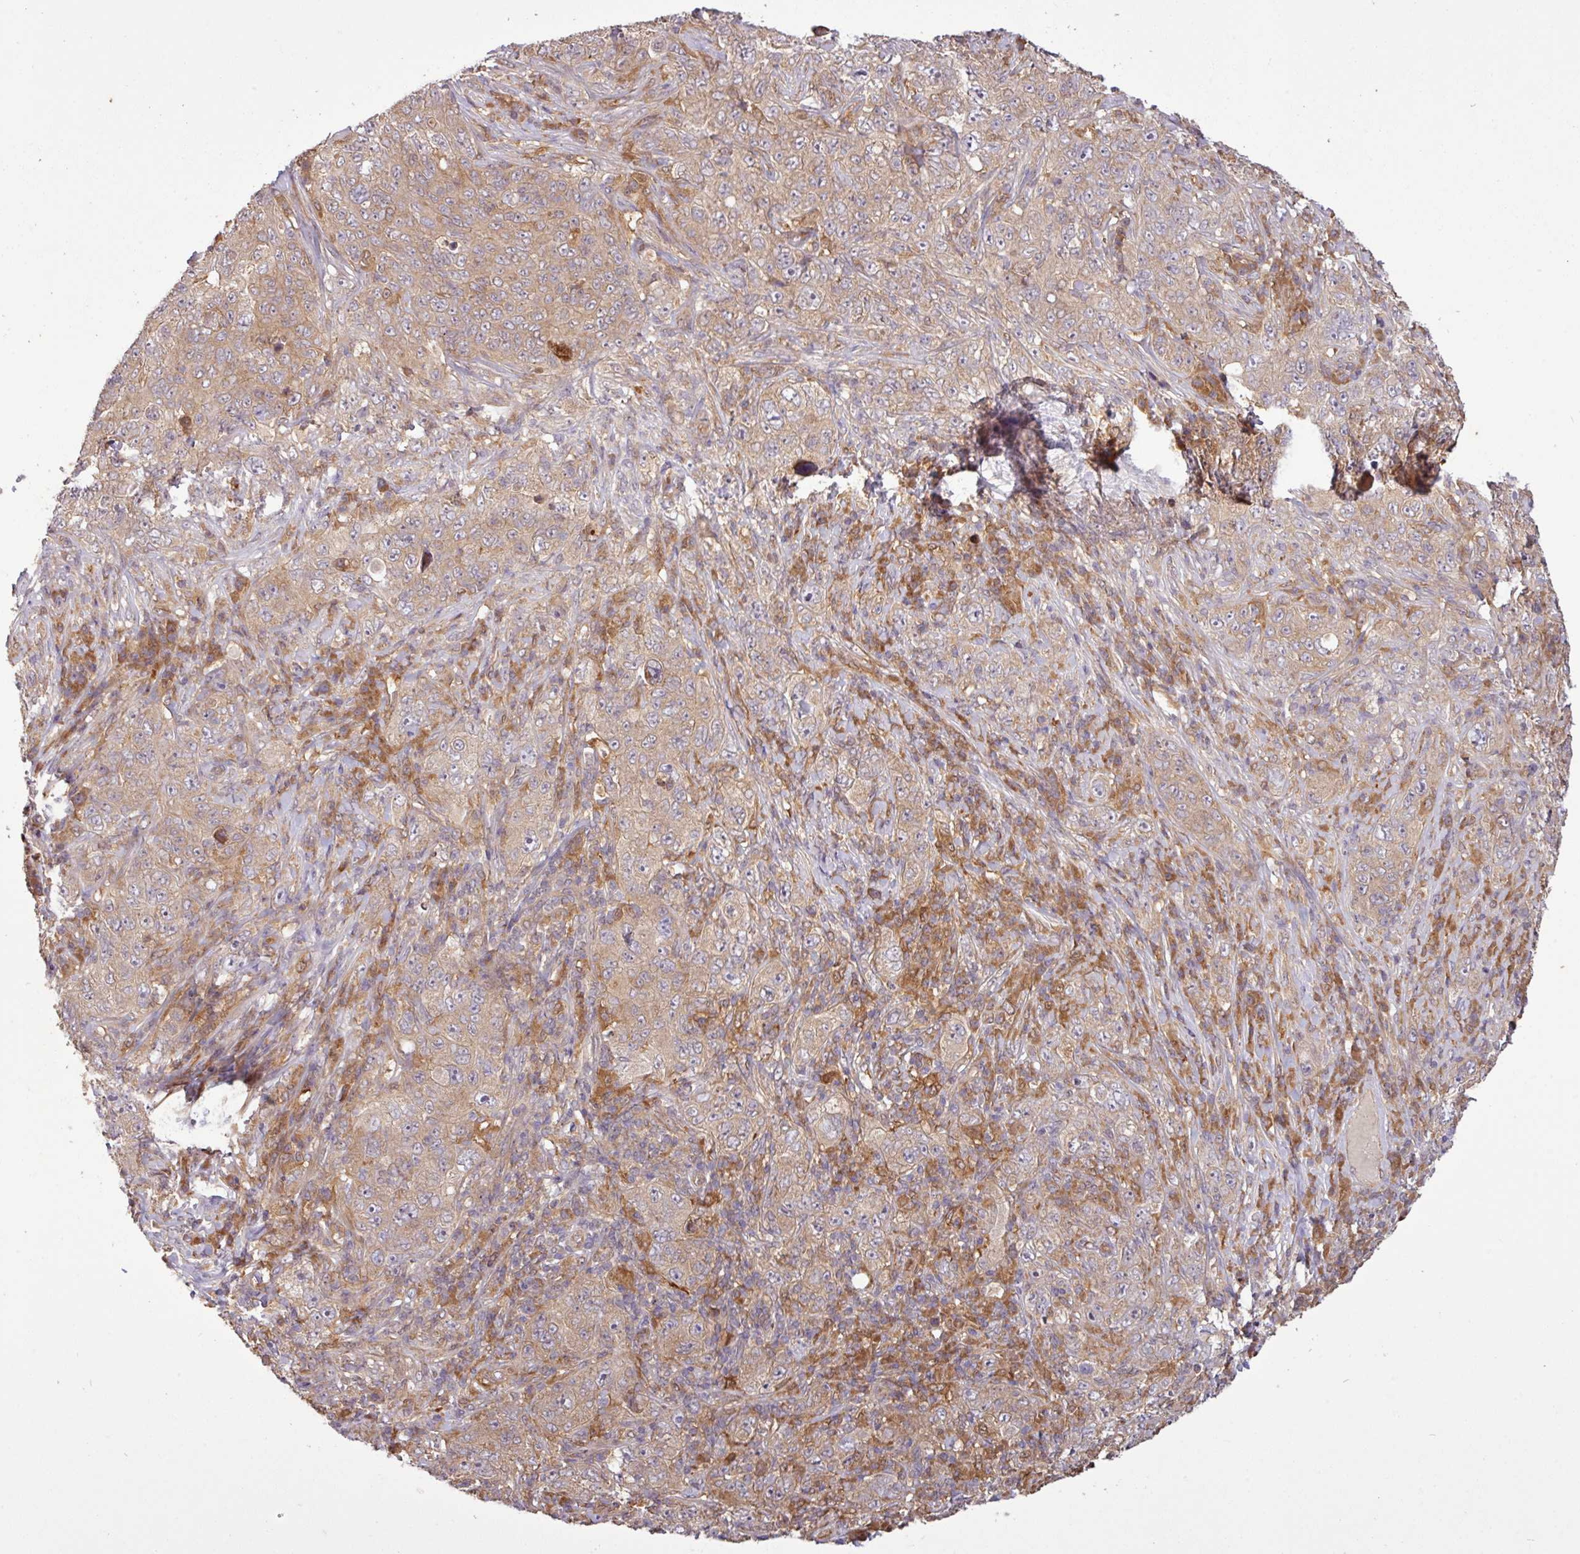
{"staining": {"intensity": "moderate", "quantity": ">75%", "location": "cytoplasmic/membranous"}, "tissue": "pancreatic cancer", "cell_type": "Tumor cells", "image_type": "cancer", "snomed": [{"axis": "morphology", "description": "Adenocarcinoma, NOS"}, {"axis": "topography", "description": "Pancreas"}], "caption": "Protein staining of adenocarcinoma (pancreatic) tissue reveals moderate cytoplasmic/membranous positivity in approximately >75% of tumor cells.", "gene": "SIRPB2", "patient": {"sex": "male", "age": 68}}